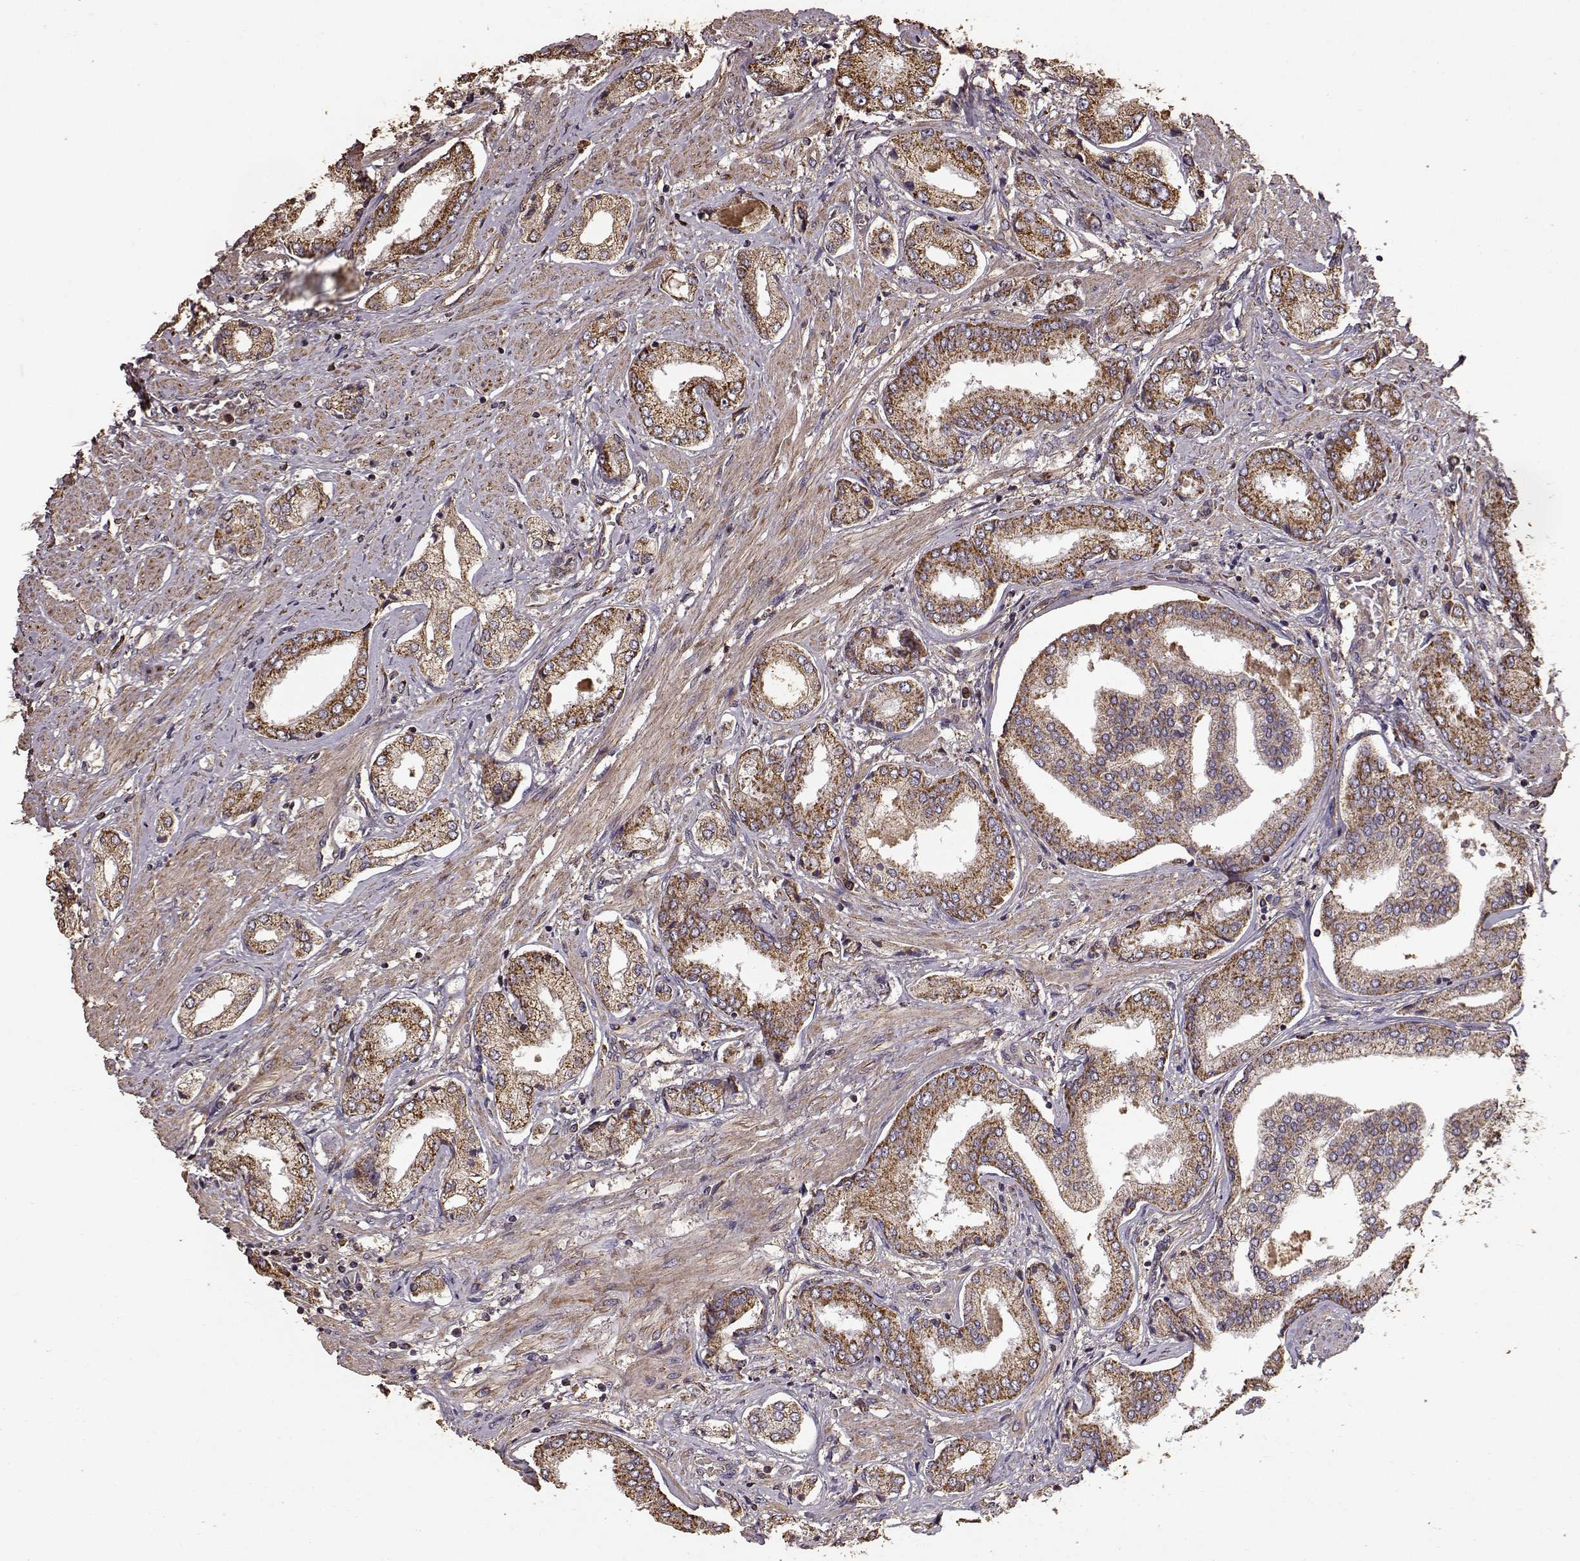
{"staining": {"intensity": "strong", "quantity": ">75%", "location": "cytoplasmic/membranous"}, "tissue": "prostate cancer", "cell_type": "Tumor cells", "image_type": "cancer", "snomed": [{"axis": "morphology", "description": "Adenocarcinoma, NOS"}, {"axis": "topography", "description": "Prostate"}], "caption": "A high amount of strong cytoplasmic/membranous expression is identified in about >75% of tumor cells in adenocarcinoma (prostate) tissue.", "gene": "PTGES2", "patient": {"sex": "male", "age": 63}}